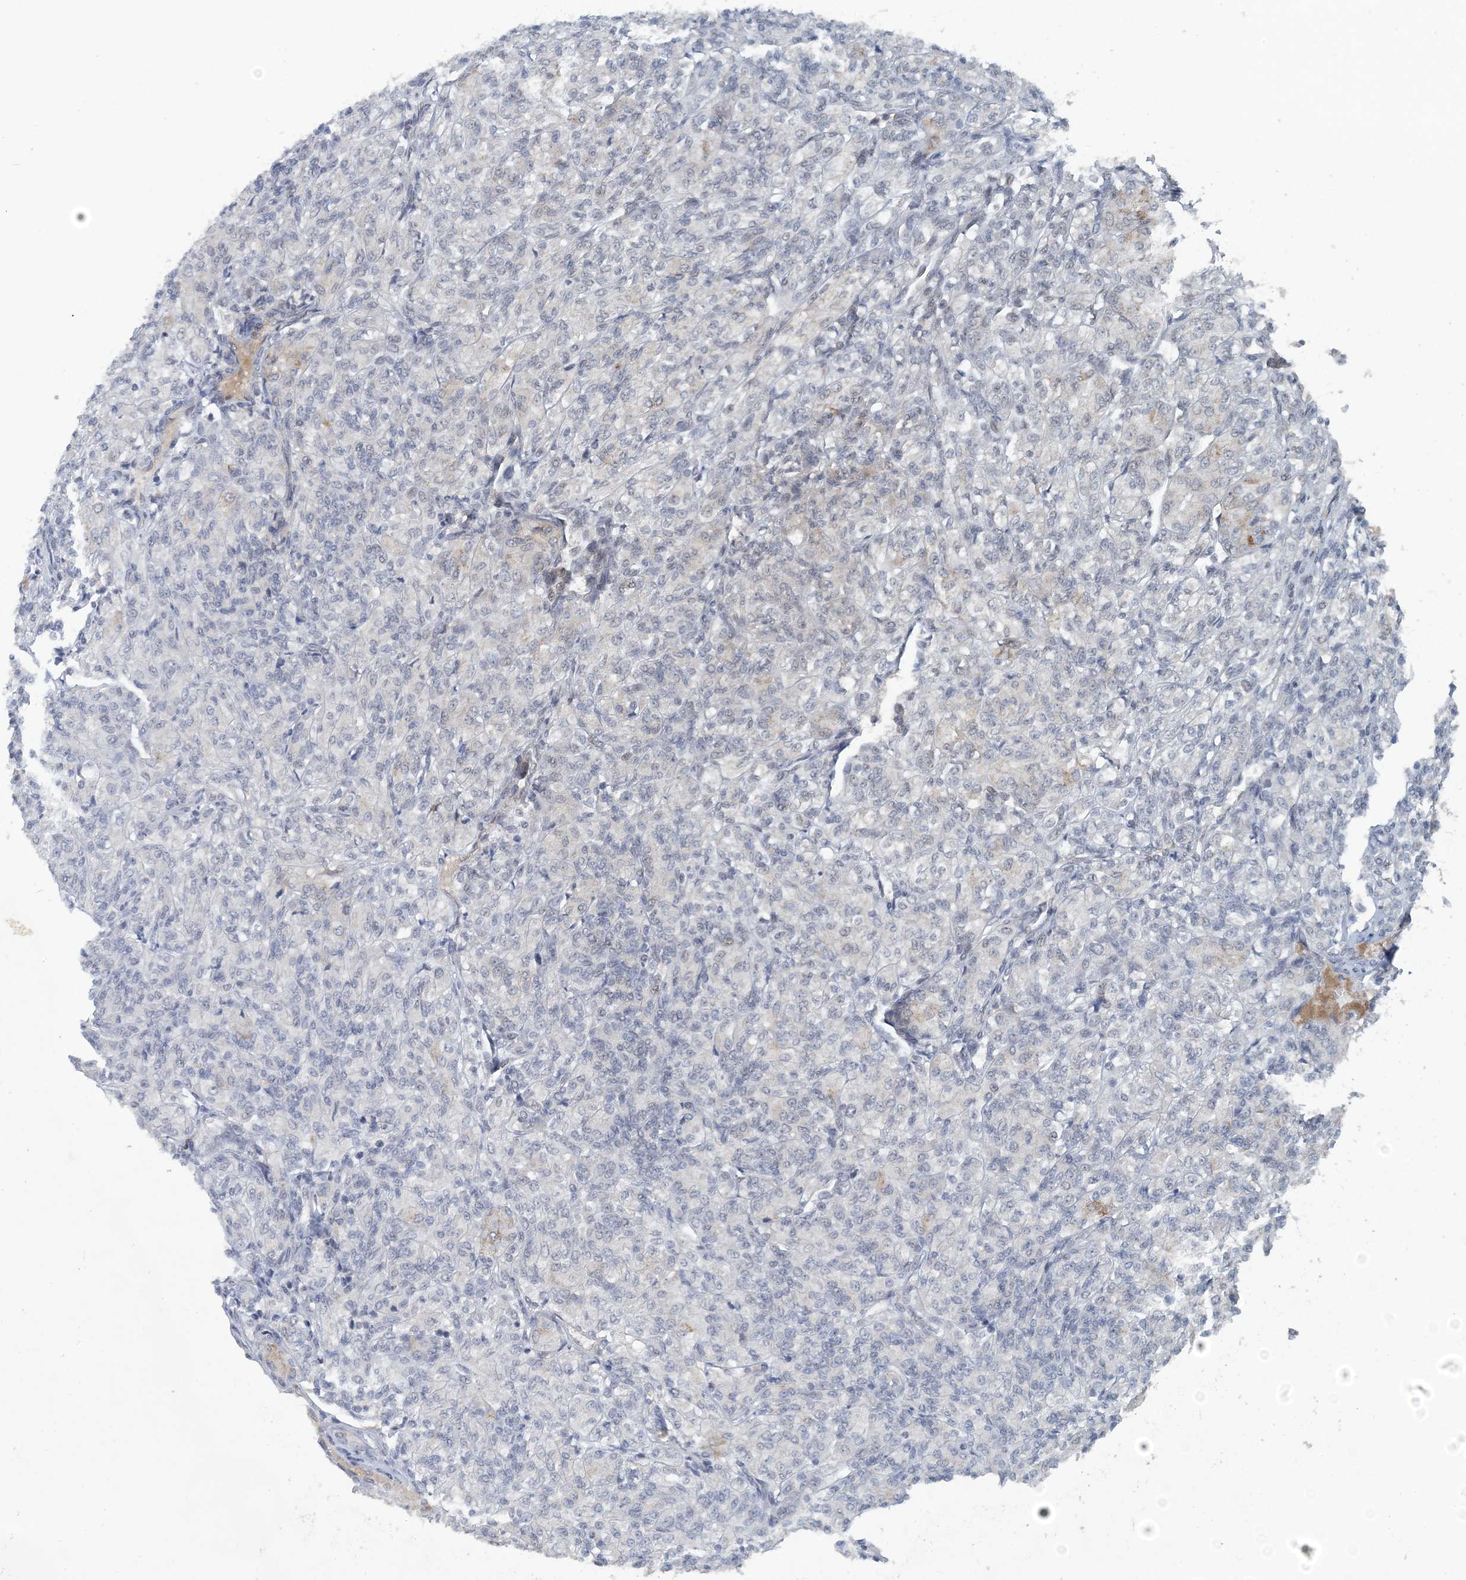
{"staining": {"intensity": "negative", "quantity": "none", "location": "none"}, "tissue": "renal cancer", "cell_type": "Tumor cells", "image_type": "cancer", "snomed": [{"axis": "morphology", "description": "Adenocarcinoma, NOS"}, {"axis": "topography", "description": "Kidney"}], "caption": "Photomicrograph shows no significant protein expression in tumor cells of adenocarcinoma (renal).", "gene": "MBD2", "patient": {"sex": "male", "age": 77}}